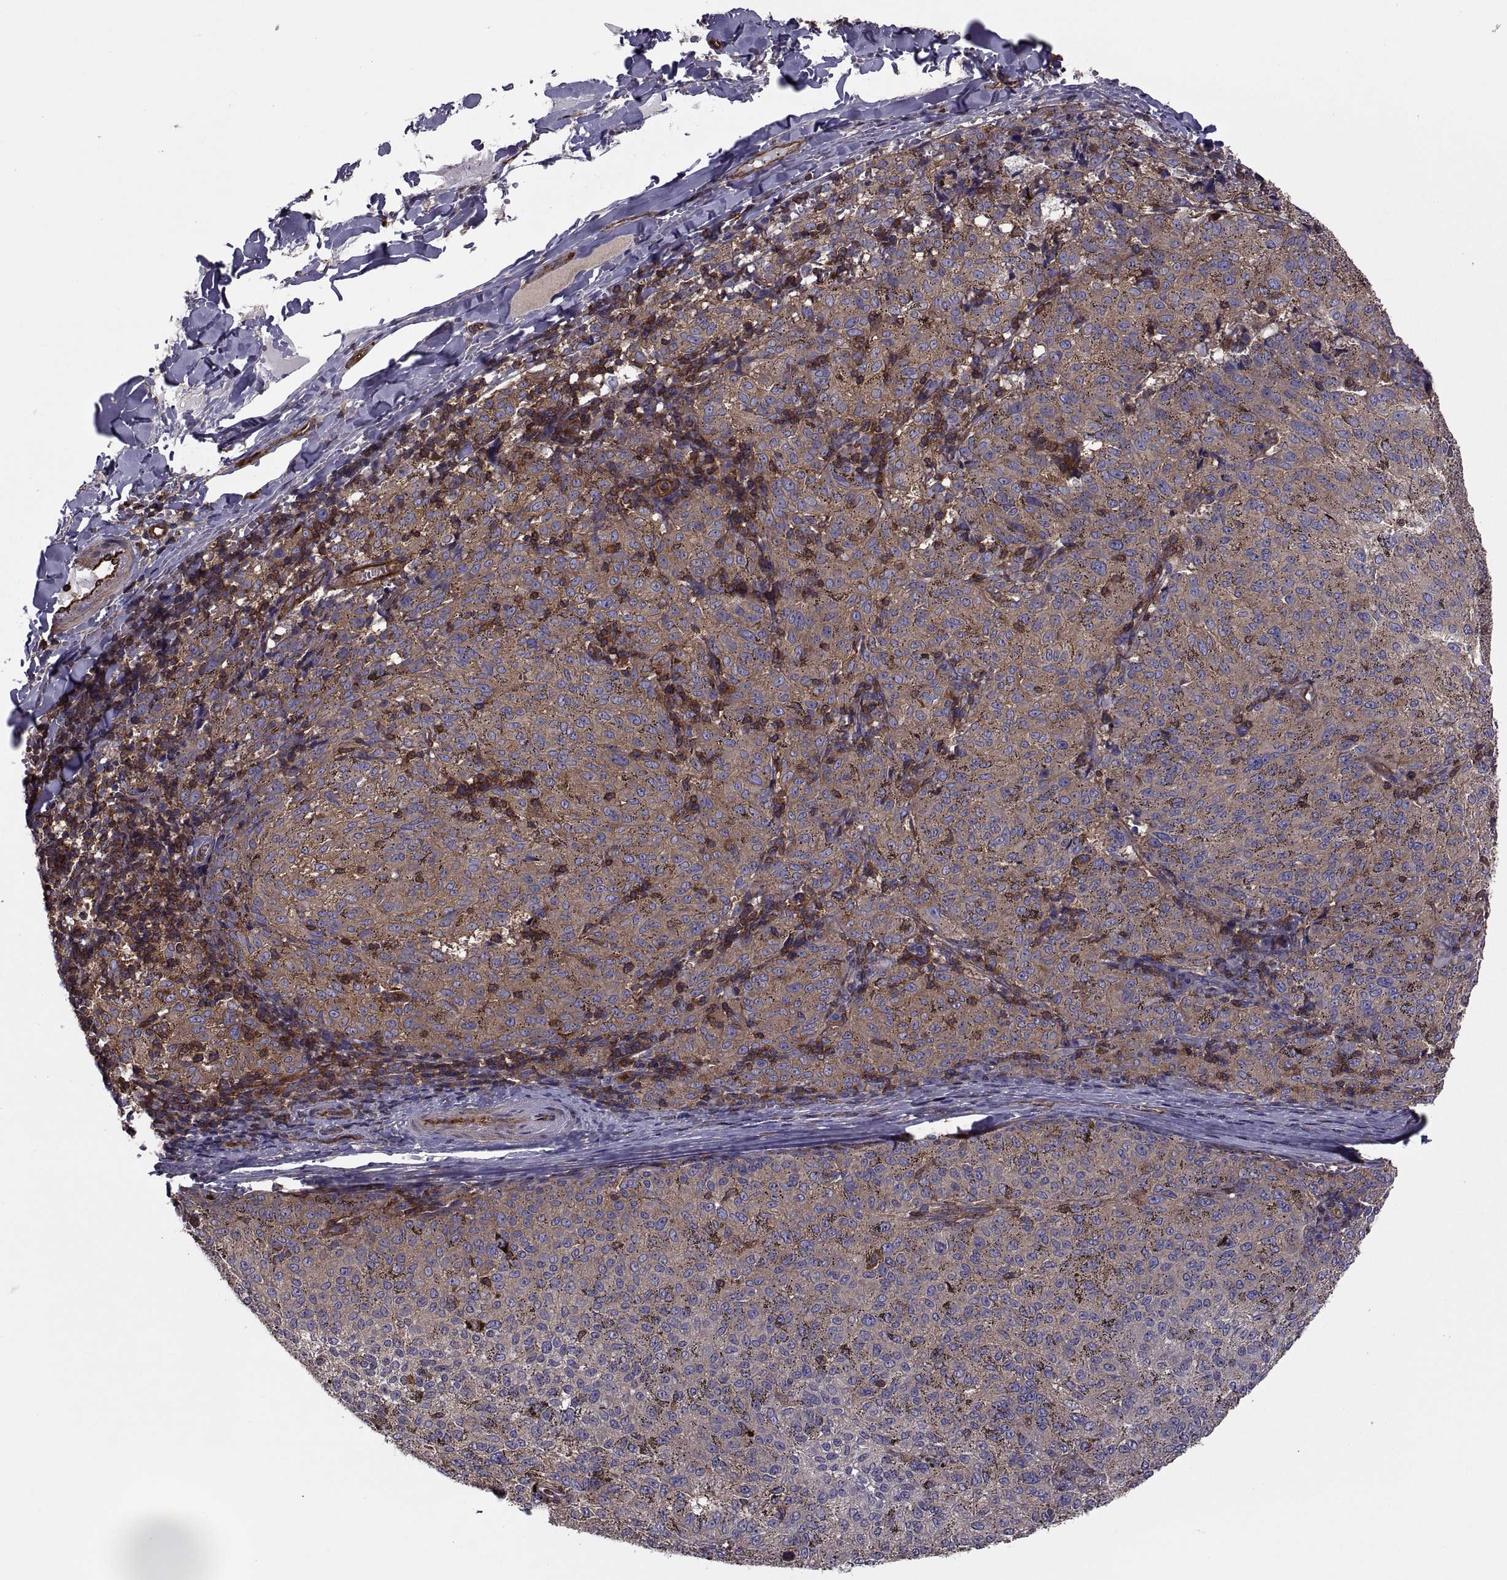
{"staining": {"intensity": "moderate", "quantity": ">75%", "location": "cytoplasmic/membranous"}, "tissue": "melanoma", "cell_type": "Tumor cells", "image_type": "cancer", "snomed": [{"axis": "morphology", "description": "Malignant melanoma, NOS"}, {"axis": "topography", "description": "Skin"}], "caption": "This is an image of immunohistochemistry (IHC) staining of melanoma, which shows moderate positivity in the cytoplasmic/membranous of tumor cells.", "gene": "MYH9", "patient": {"sex": "female", "age": 72}}